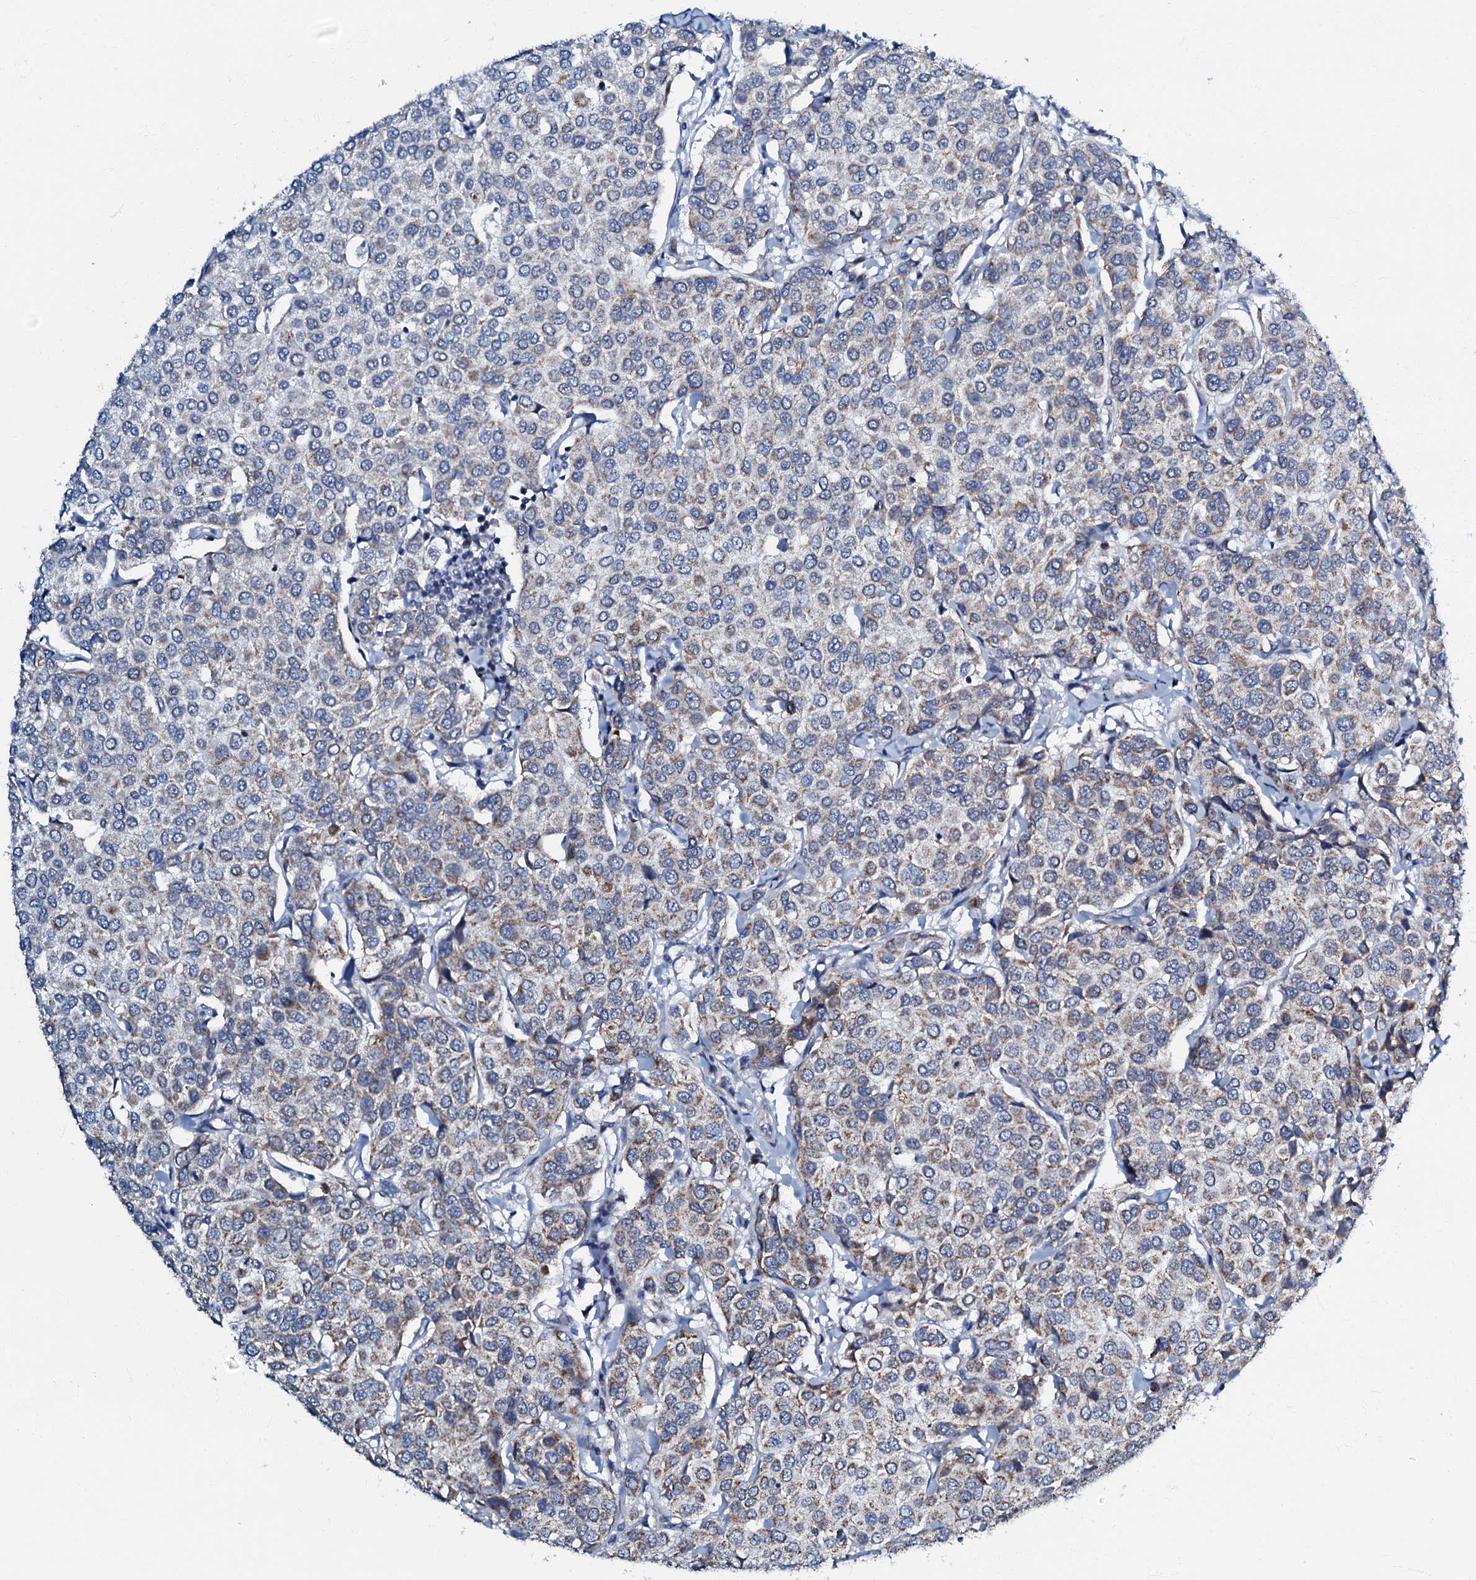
{"staining": {"intensity": "weak", "quantity": "25%-75%", "location": "cytoplasmic/membranous"}, "tissue": "breast cancer", "cell_type": "Tumor cells", "image_type": "cancer", "snomed": [{"axis": "morphology", "description": "Duct carcinoma"}, {"axis": "topography", "description": "Breast"}], "caption": "IHC histopathology image of neoplastic tissue: breast infiltrating ductal carcinoma stained using IHC demonstrates low levels of weak protein expression localized specifically in the cytoplasmic/membranous of tumor cells, appearing as a cytoplasmic/membranous brown color.", "gene": "MRPL51", "patient": {"sex": "female", "age": 55}}